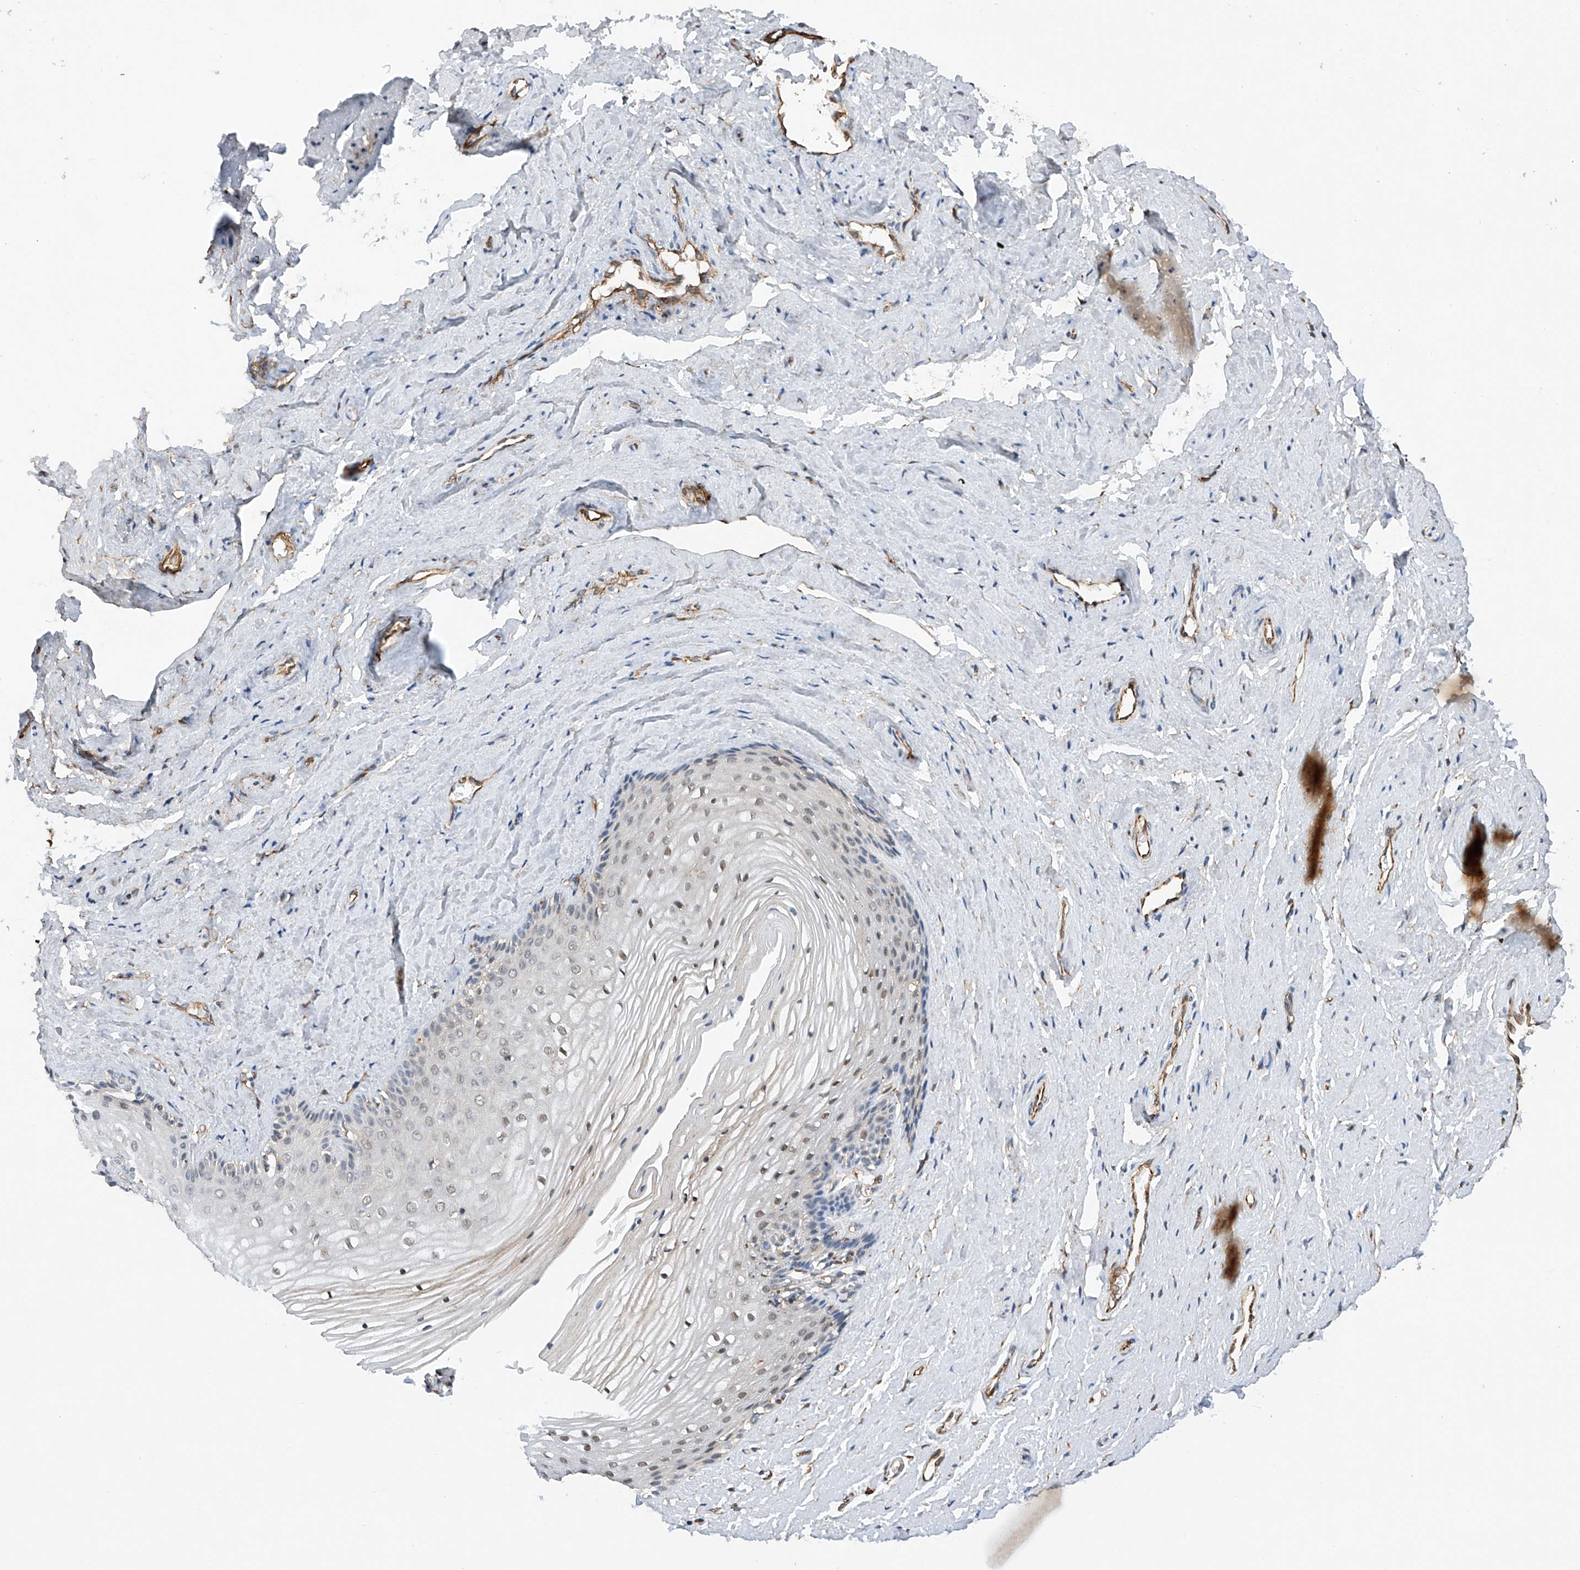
{"staining": {"intensity": "weak", "quantity": "<25%", "location": "nuclear"}, "tissue": "vagina", "cell_type": "Squamous epithelial cells", "image_type": "normal", "snomed": [{"axis": "morphology", "description": "Normal tissue, NOS"}, {"axis": "topography", "description": "Vagina"}, {"axis": "topography", "description": "Cervix"}], "caption": "Micrograph shows no significant protein staining in squamous epithelial cells of normal vagina.", "gene": "AMD1", "patient": {"sex": "female", "age": 40}}